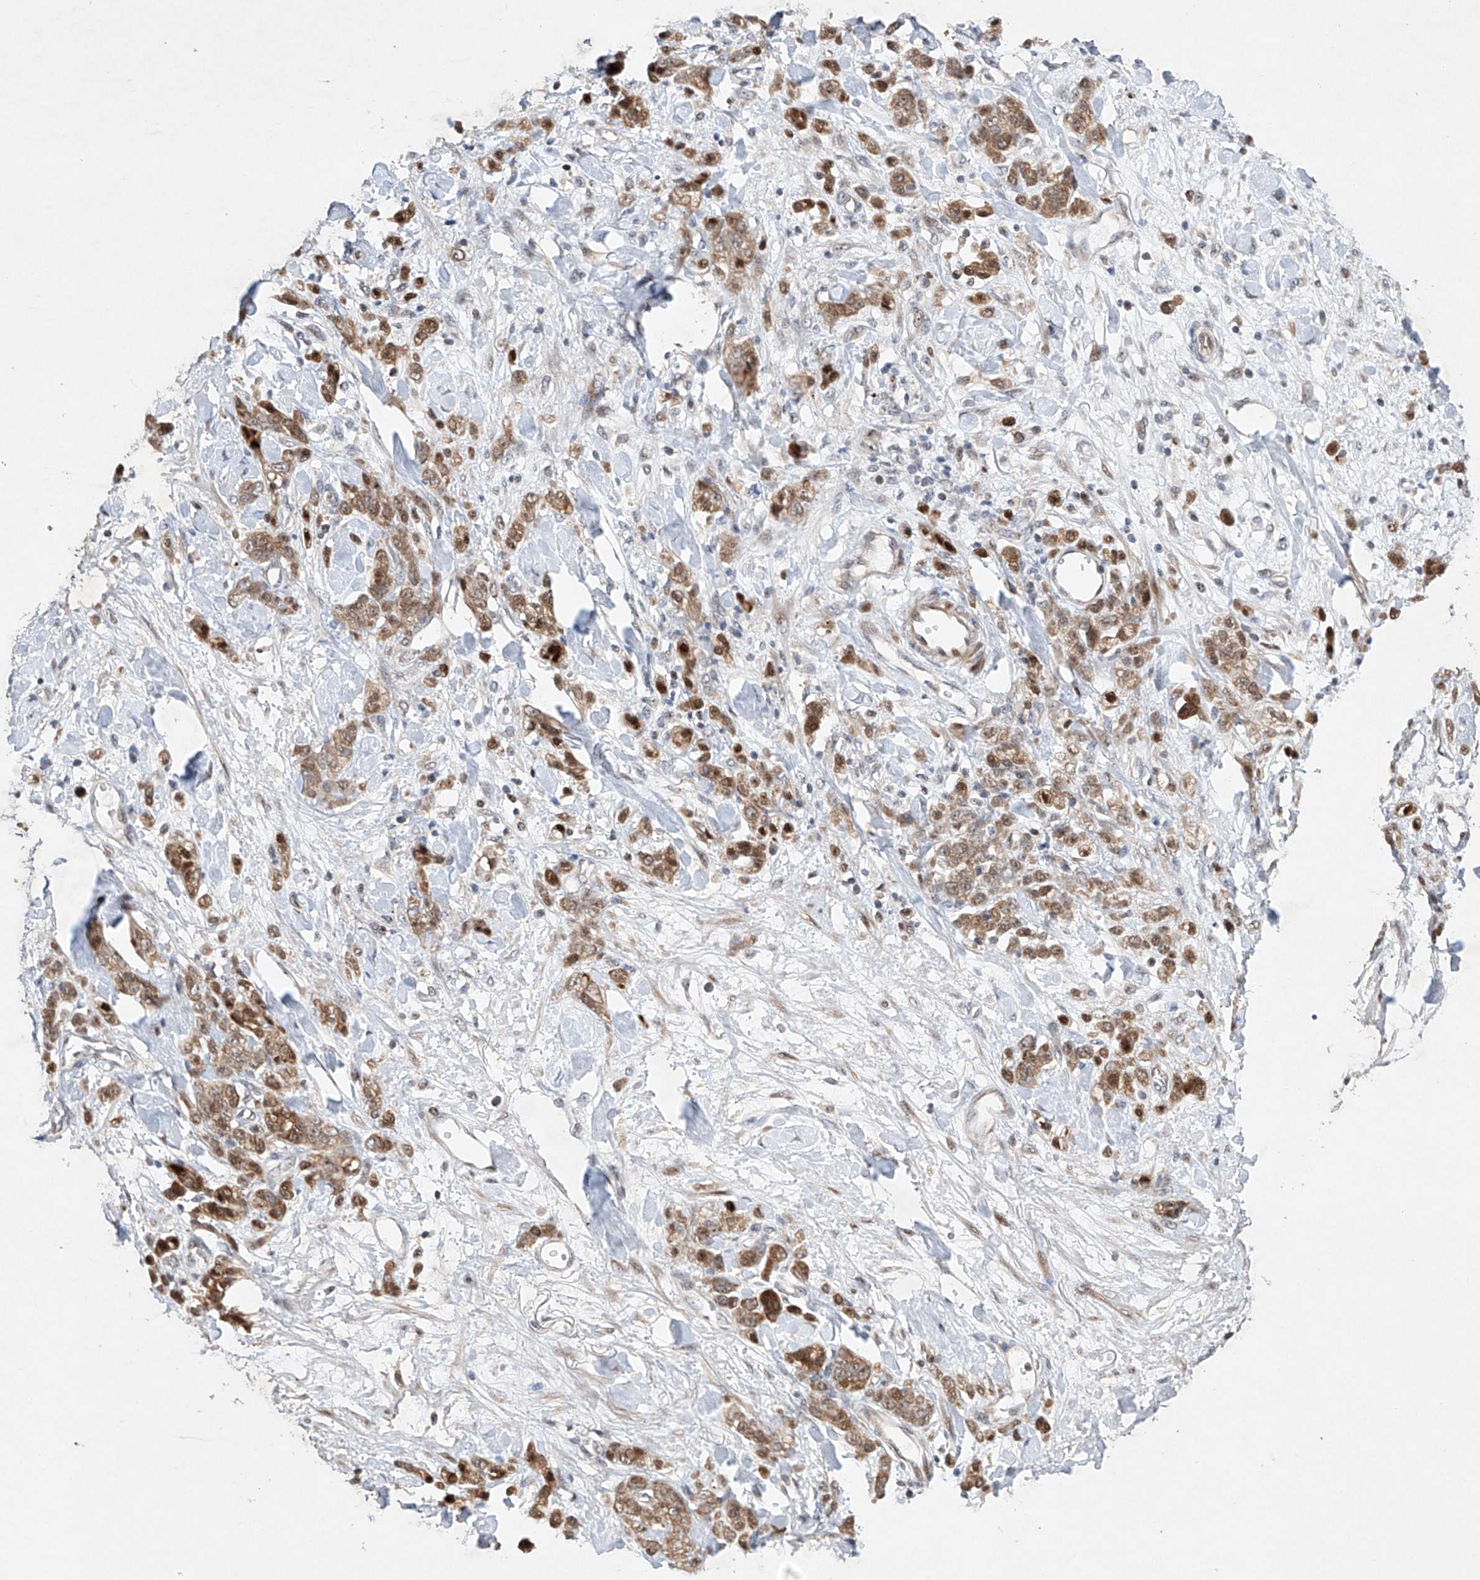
{"staining": {"intensity": "moderate", "quantity": ">75%", "location": "cytoplasmic/membranous"}, "tissue": "stomach cancer", "cell_type": "Tumor cells", "image_type": "cancer", "snomed": [{"axis": "morphology", "description": "Normal tissue, NOS"}, {"axis": "morphology", "description": "Adenocarcinoma, NOS"}, {"axis": "topography", "description": "Stomach"}], "caption": "DAB immunohistochemical staining of stomach cancer shows moderate cytoplasmic/membranous protein staining in approximately >75% of tumor cells. (DAB IHC with brightfield microscopy, high magnification).", "gene": "AFG1L", "patient": {"sex": "male", "age": 82}}